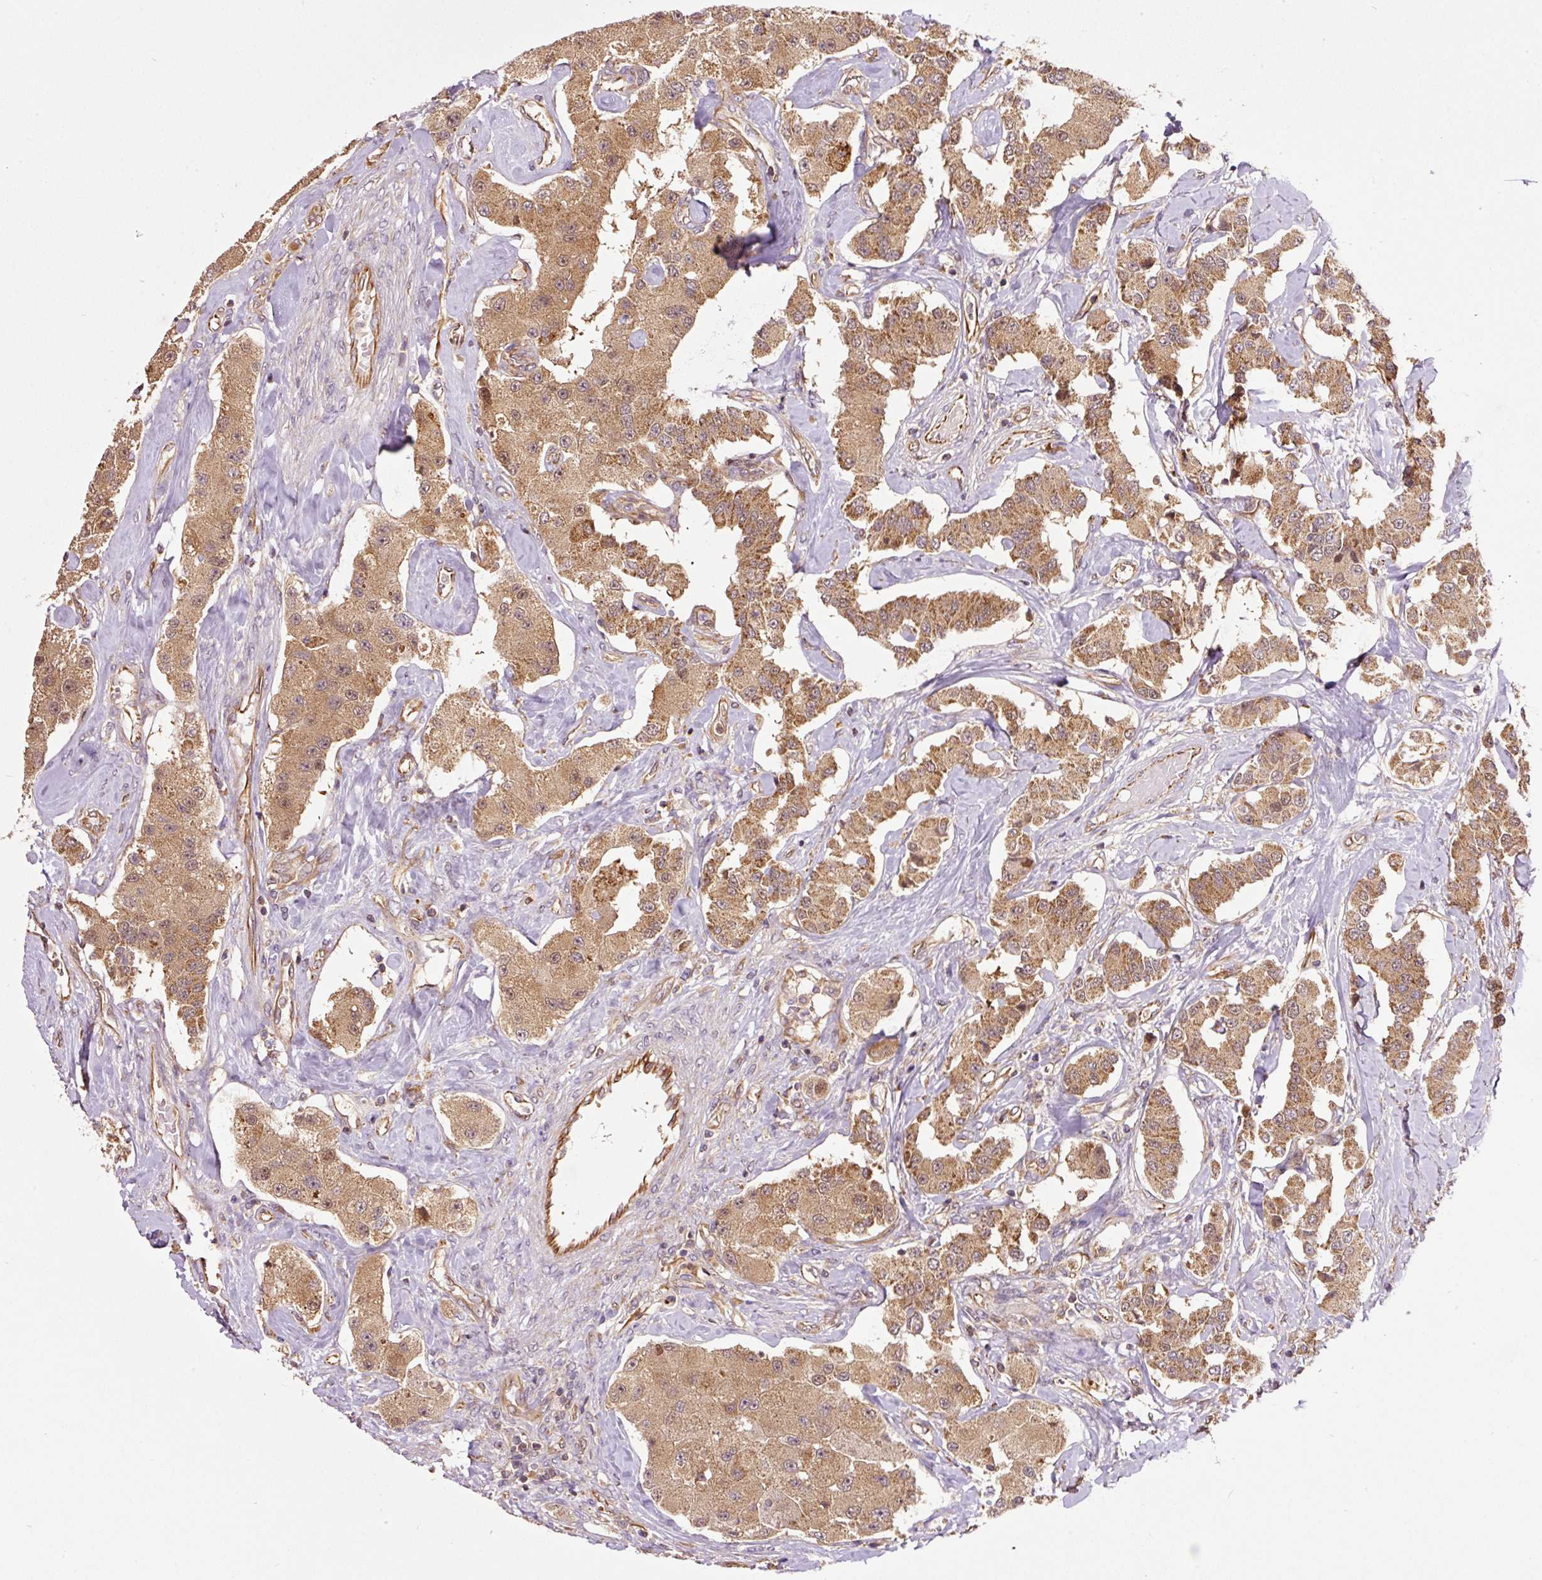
{"staining": {"intensity": "moderate", "quantity": ">75%", "location": "cytoplasmic/membranous,nuclear"}, "tissue": "carcinoid", "cell_type": "Tumor cells", "image_type": "cancer", "snomed": [{"axis": "morphology", "description": "Carcinoid, malignant, NOS"}, {"axis": "topography", "description": "Pancreas"}], "caption": "Carcinoid was stained to show a protein in brown. There is medium levels of moderate cytoplasmic/membranous and nuclear staining in about >75% of tumor cells. (brown staining indicates protein expression, while blue staining denotes nuclei).", "gene": "PCK2", "patient": {"sex": "male", "age": 41}}